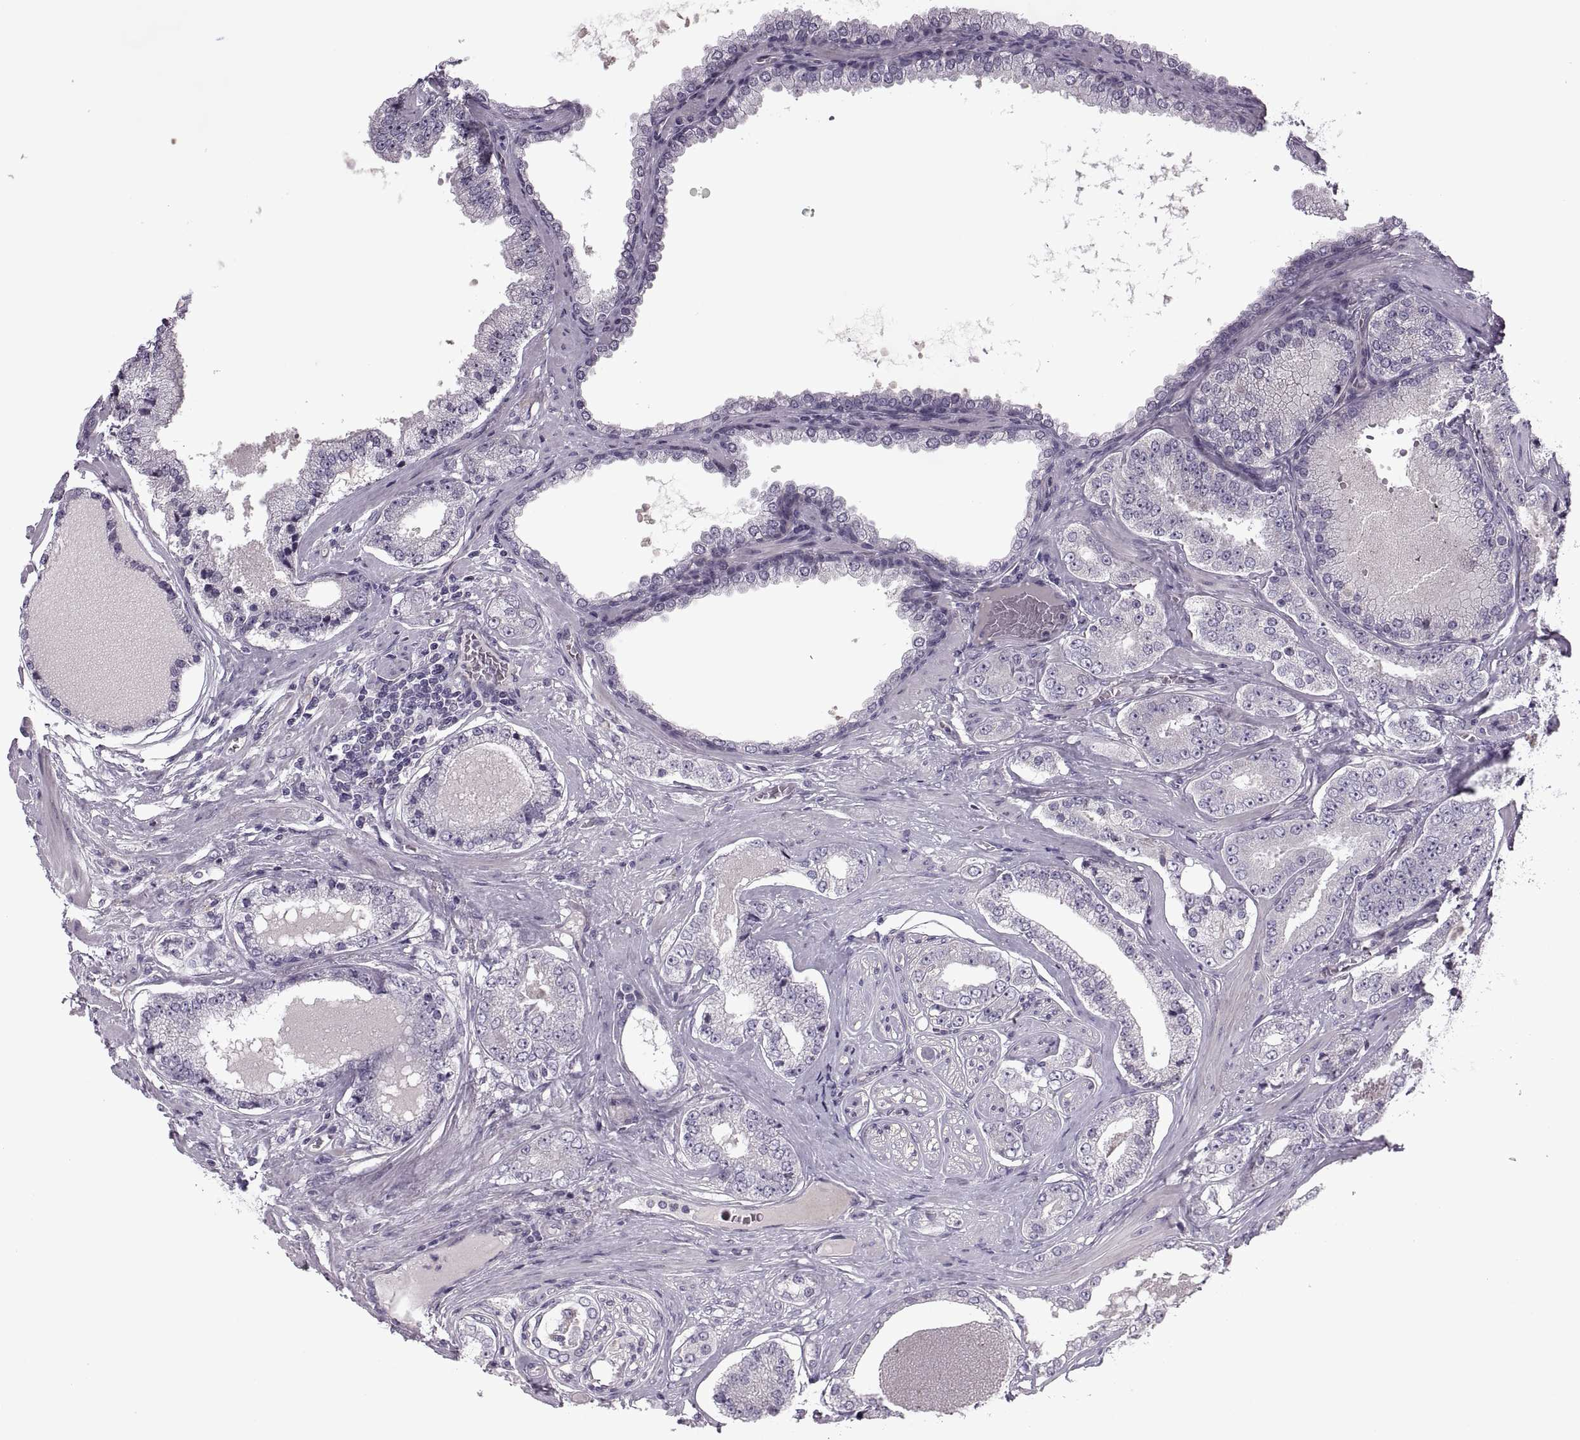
{"staining": {"intensity": "negative", "quantity": "none", "location": "none"}, "tissue": "prostate cancer", "cell_type": "Tumor cells", "image_type": "cancer", "snomed": [{"axis": "morphology", "description": "Adenocarcinoma, NOS"}, {"axis": "topography", "description": "Prostate"}], "caption": "Immunohistochemical staining of human adenocarcinoma (prostate) displays no significant staining in tumor cells.", "gene": "ODF3", "patient": {"sex": "male", "age": 64}}